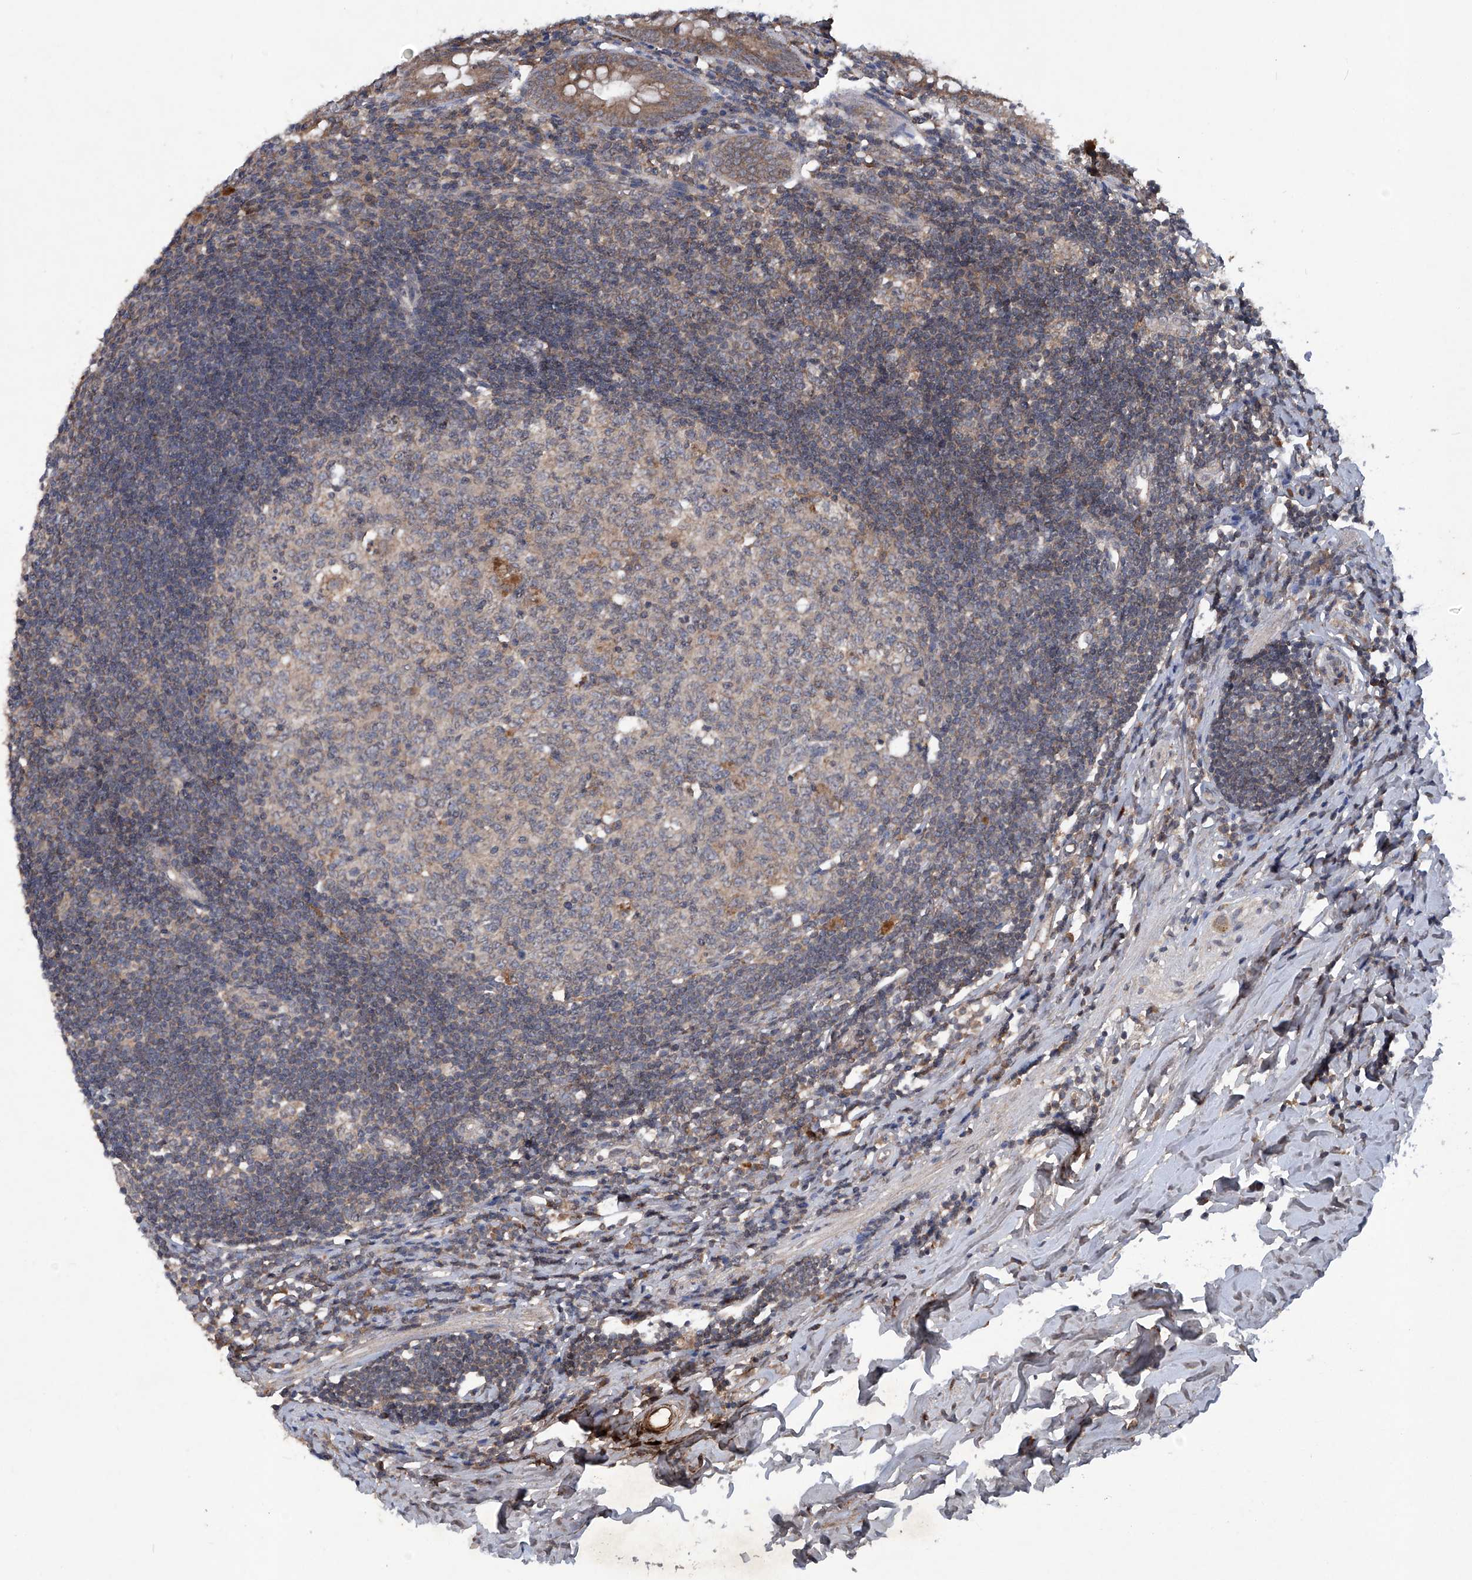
{"staining": {"intensity": "moderate", "quantity": ">75%", "location": "cytoplasmic/membranous"}, "tissue": "appendix", "cell_type": "Glandular cells", "image_type": "normal", "snomed": [{"axis": "morphology", "description": "Normal tissue, NOS"}, {"axis": "topography", "description": "Appendix"}], "caption": "Appendix stained with DAB IHC shows medium levels of moderate cytoplasmic/membranous expression in about >75% of glandular cells. The protein of interest is shown in brown color, while the nuclei are stained blue.", "gene": "SUMF2", "patient": {"sex": "female", "age": 54}}